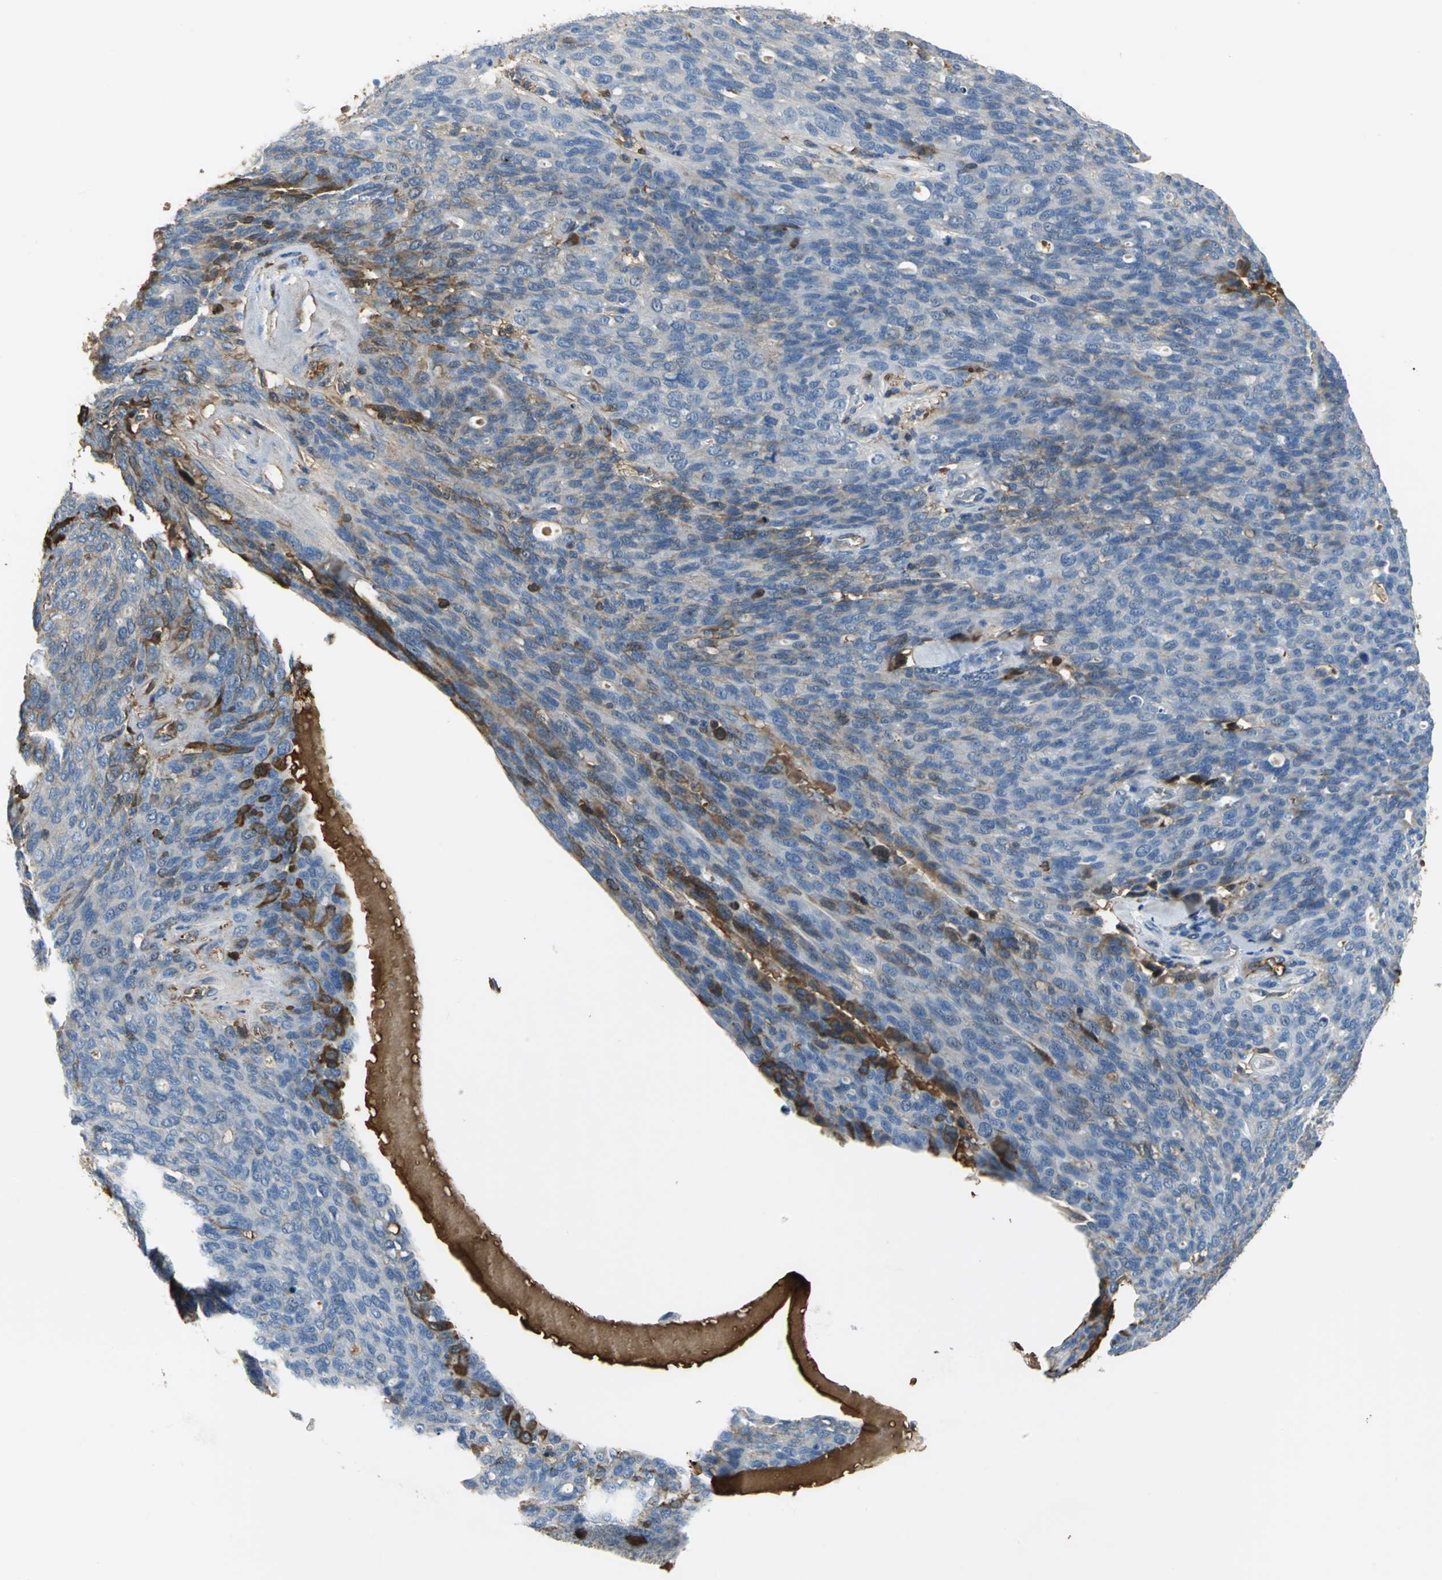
{"staining": {"intensity": "moderate", "quantity": "<25%", "location": "cytoplasmic/membranous"}, "tissue": "ovarian cancer", "cell_type": "Tumor cells", "image_type": "cancer", "snomed": [{"axis": "morphology", "description": "Carcinoma, endometroid"}, {"axis": "topography", "description": "Ovary"}], "caption": "Protein analysis of ovarian endometroid carcinoma tissue shows moderate cytoplasmic/membranous staining in approximately <25% of tumor cells.", "gene": "GYG2", "patient": {"sex": "female", "age": 60}}